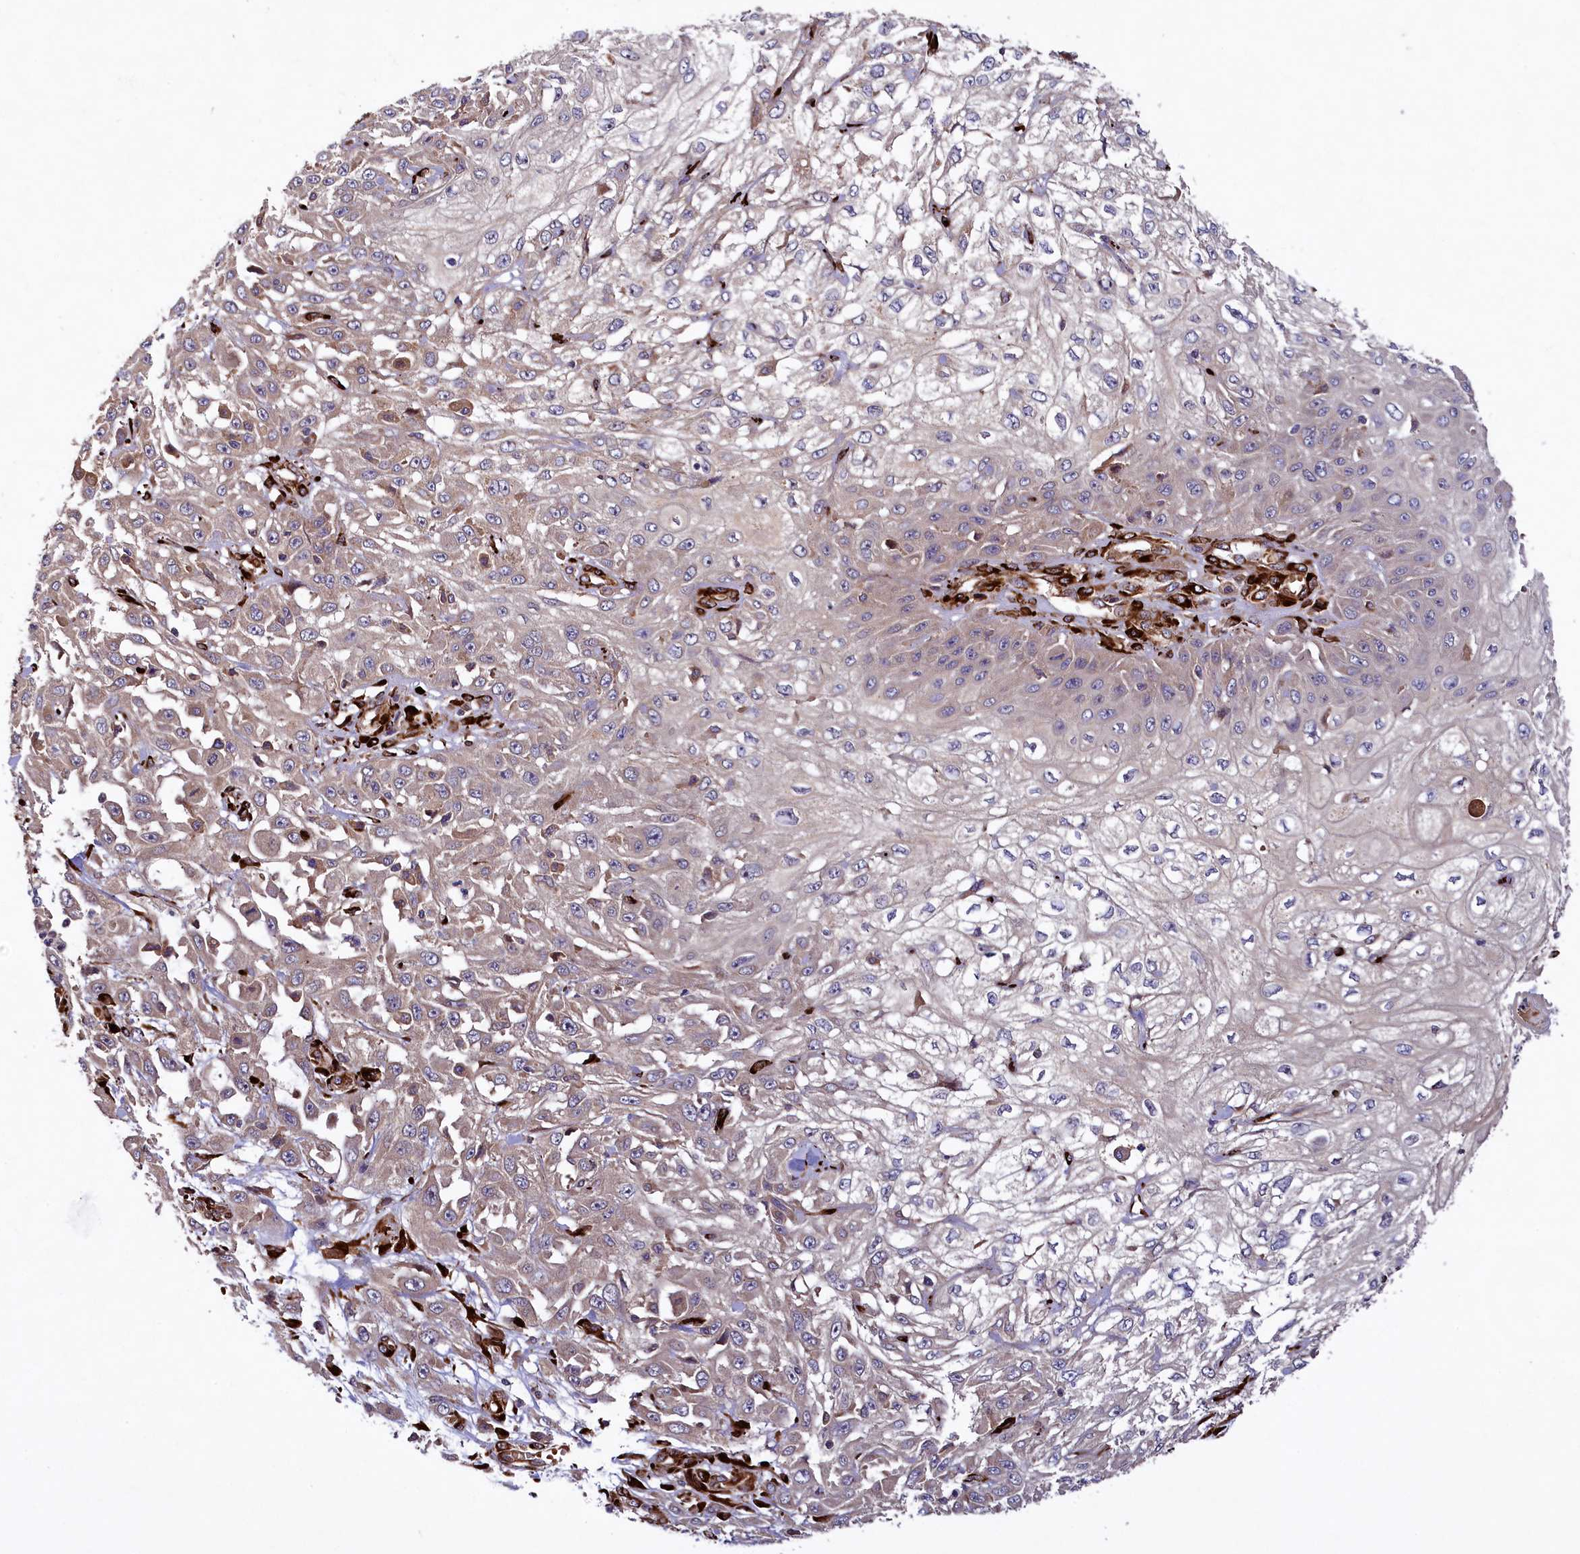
{"staining": {"intensity": "negative", "quantity": "none", "location": "none"}, "tissue": "skin cancer", "cell_type": "Tumor cells", "image_type": "cancer", "snomed": [{"axis": "morphology", "description": "Squamous cell carcinoma, NOS"}, {"axis": "morphology", "description": "Squamous cell carcinoma, metastatic, NOS"}, {"axis": "topography", "description": "Skin"}, {"axis": "topography", "description": "Lymph node"}], "caption": "This is an immunohistochemistry (IHC) image of skin cancer (metastatic squamous cell carcinoma). There is no expression in tumor cells.", "gene": "ARRDC4", "patient": {"sex": "male", "age": 75}}